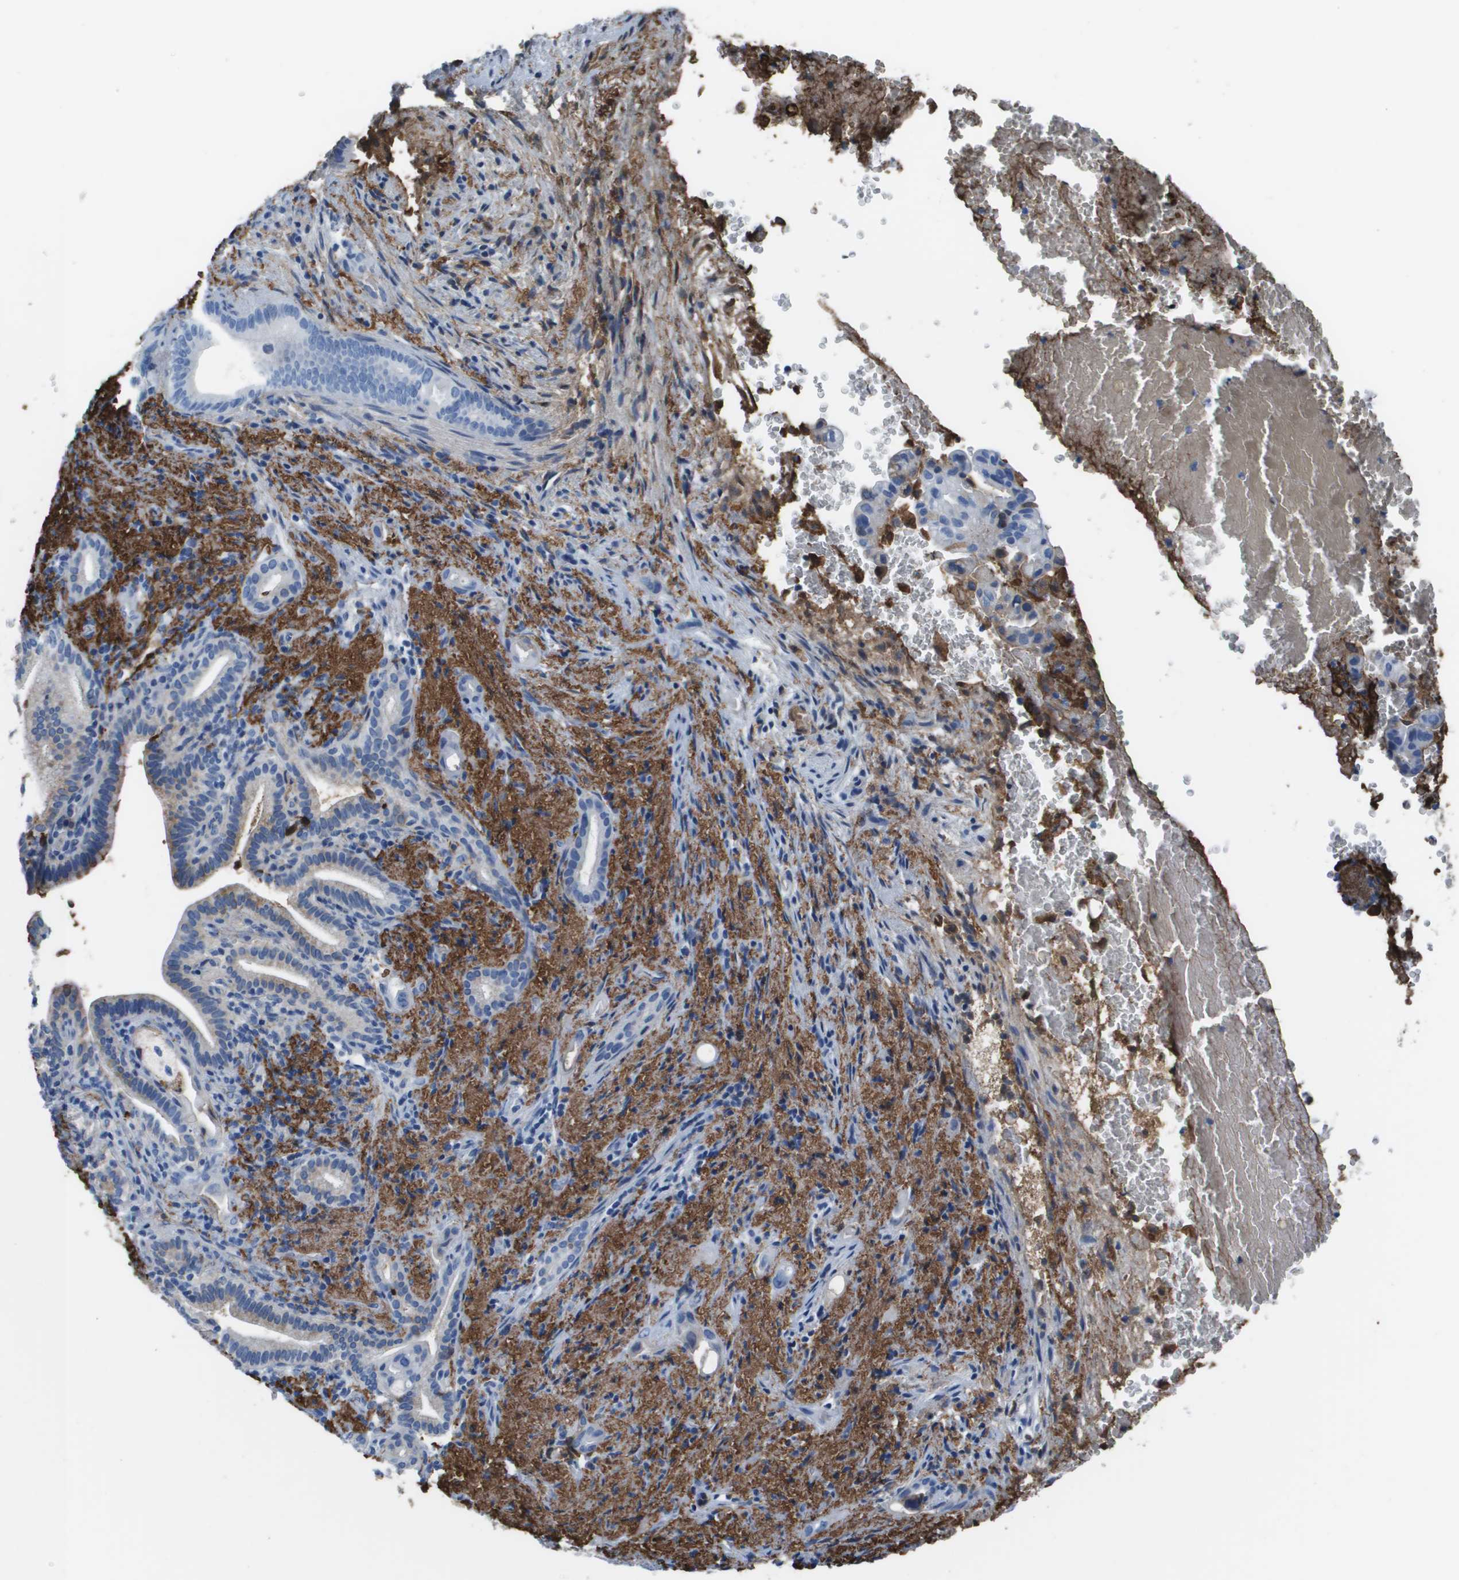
{"staining": {"intensity": "negative", "quantity": "none", "location": "none"}, "tissue": "liver cancer", "cell_type": "Tumor cells", "image_type": "cancer", "snomed": [{"axis": "morphology", "description": "Cholangiocarcinoma"}, {"axis": "topography", "description": "Liver"}], "caption": "Cholangiocarcinoma (liver) was stained to show a protein in brown. There is no significant staining in tumor cells.", "gene": "VTN", "patient": {"sex": "female", "age": 68}}